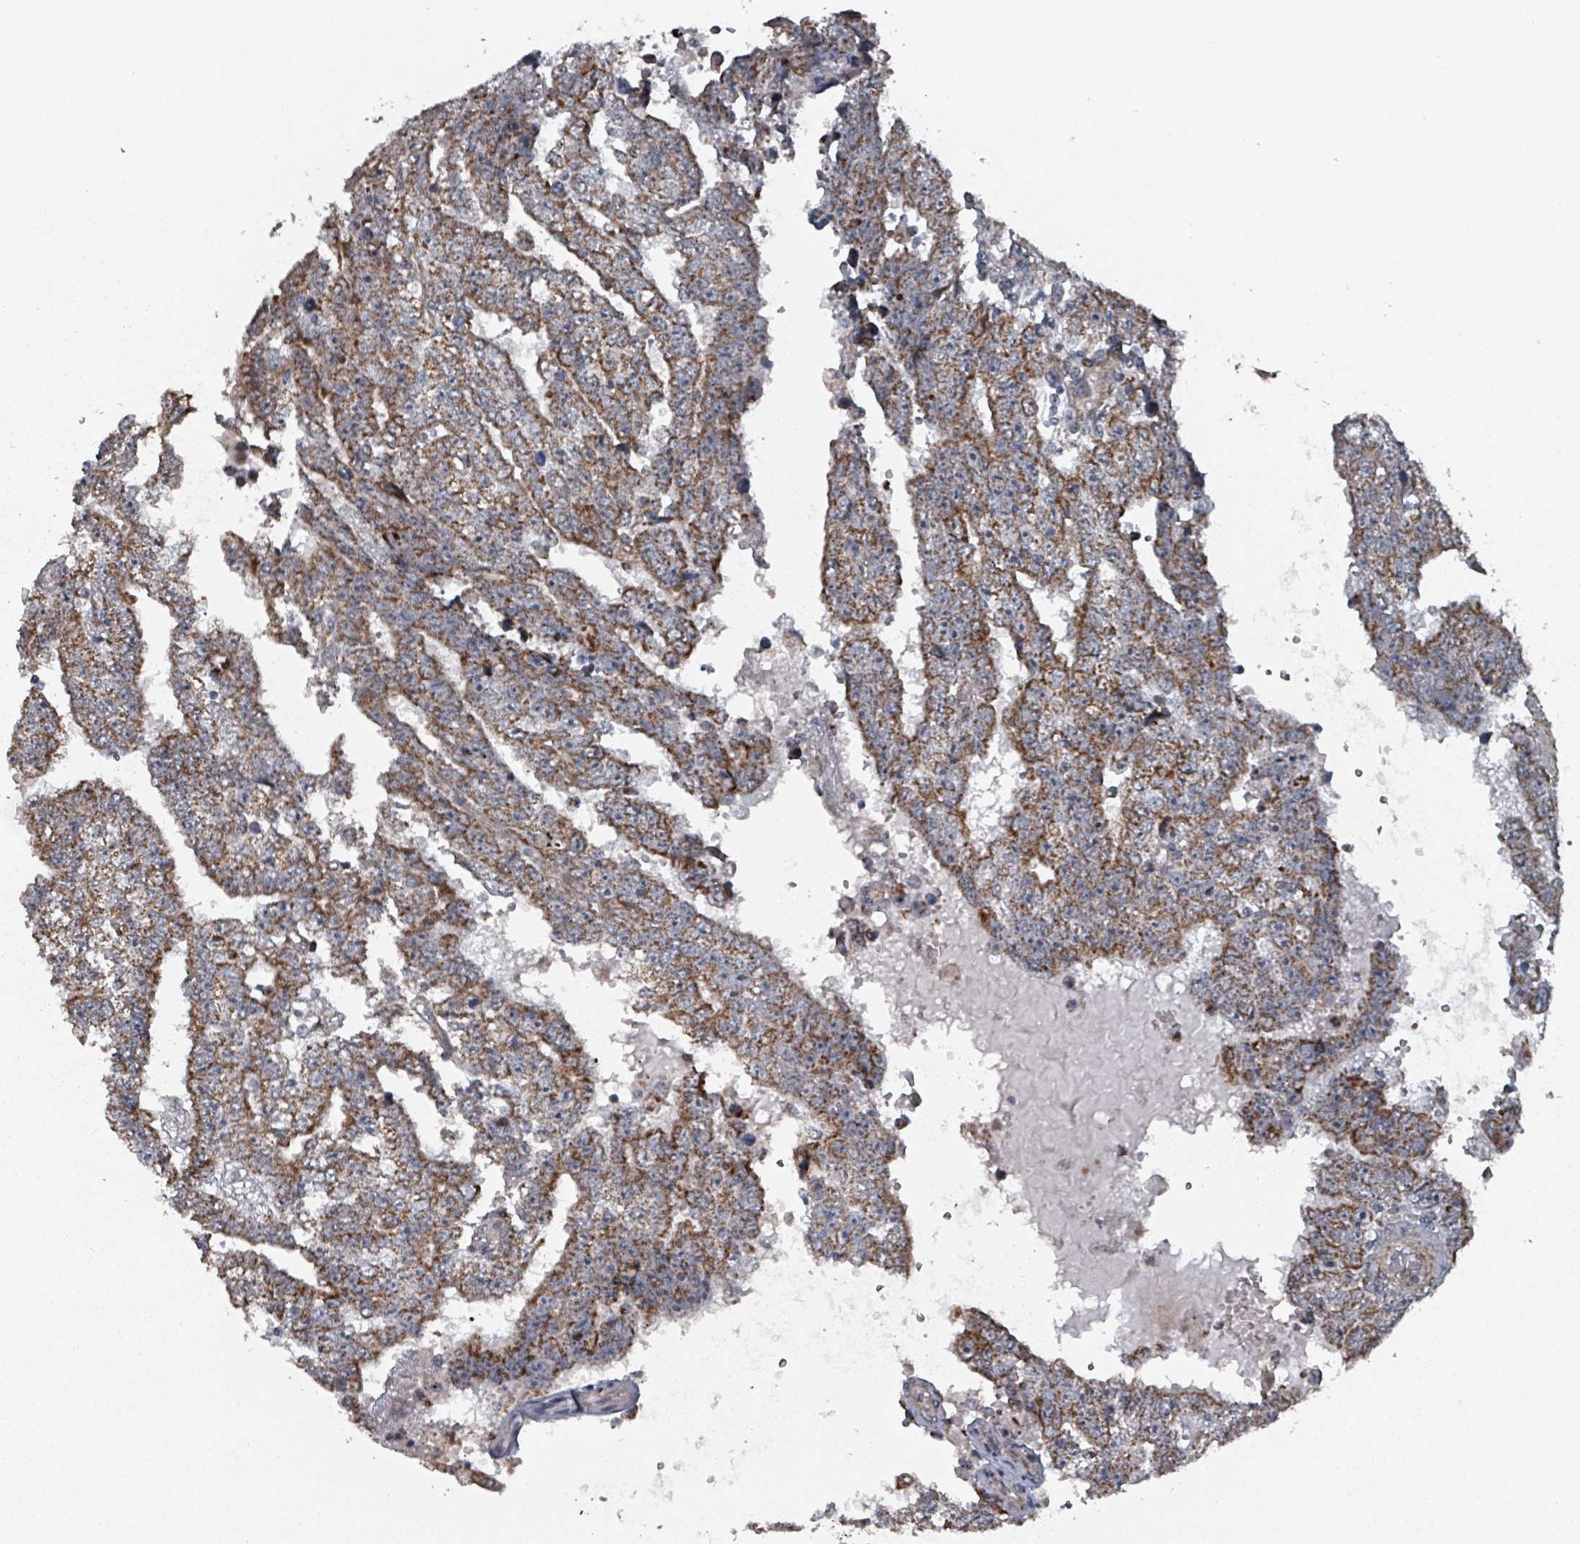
{"staining": {"intensity": "moderate", "quantity": ">75%", "location": "cytoplasmic/membranous"}, "tissue": "testis cancer", "cell_type": "Tumor cells", "image_type": "cancer", "snomed": [{"axis": "morphology", "description": "Carcinoma, Embryonal, NOS"}, {"axis": "topography", "description": "Testis"}], "caption": "Immunohistochemistry (IHC) histopathology image of neoplastic tissue: human embryonal carcinoma (testis) stained using immunohistochemistry displays medium levels of moderate protein expression localized specifically in the cytoplasmic/membranous of tumor cells, appearing as a cytoplasmic/membranous brown color.", "gene": "MRPL4", "patient": {"sex": "male", "age": 25}}